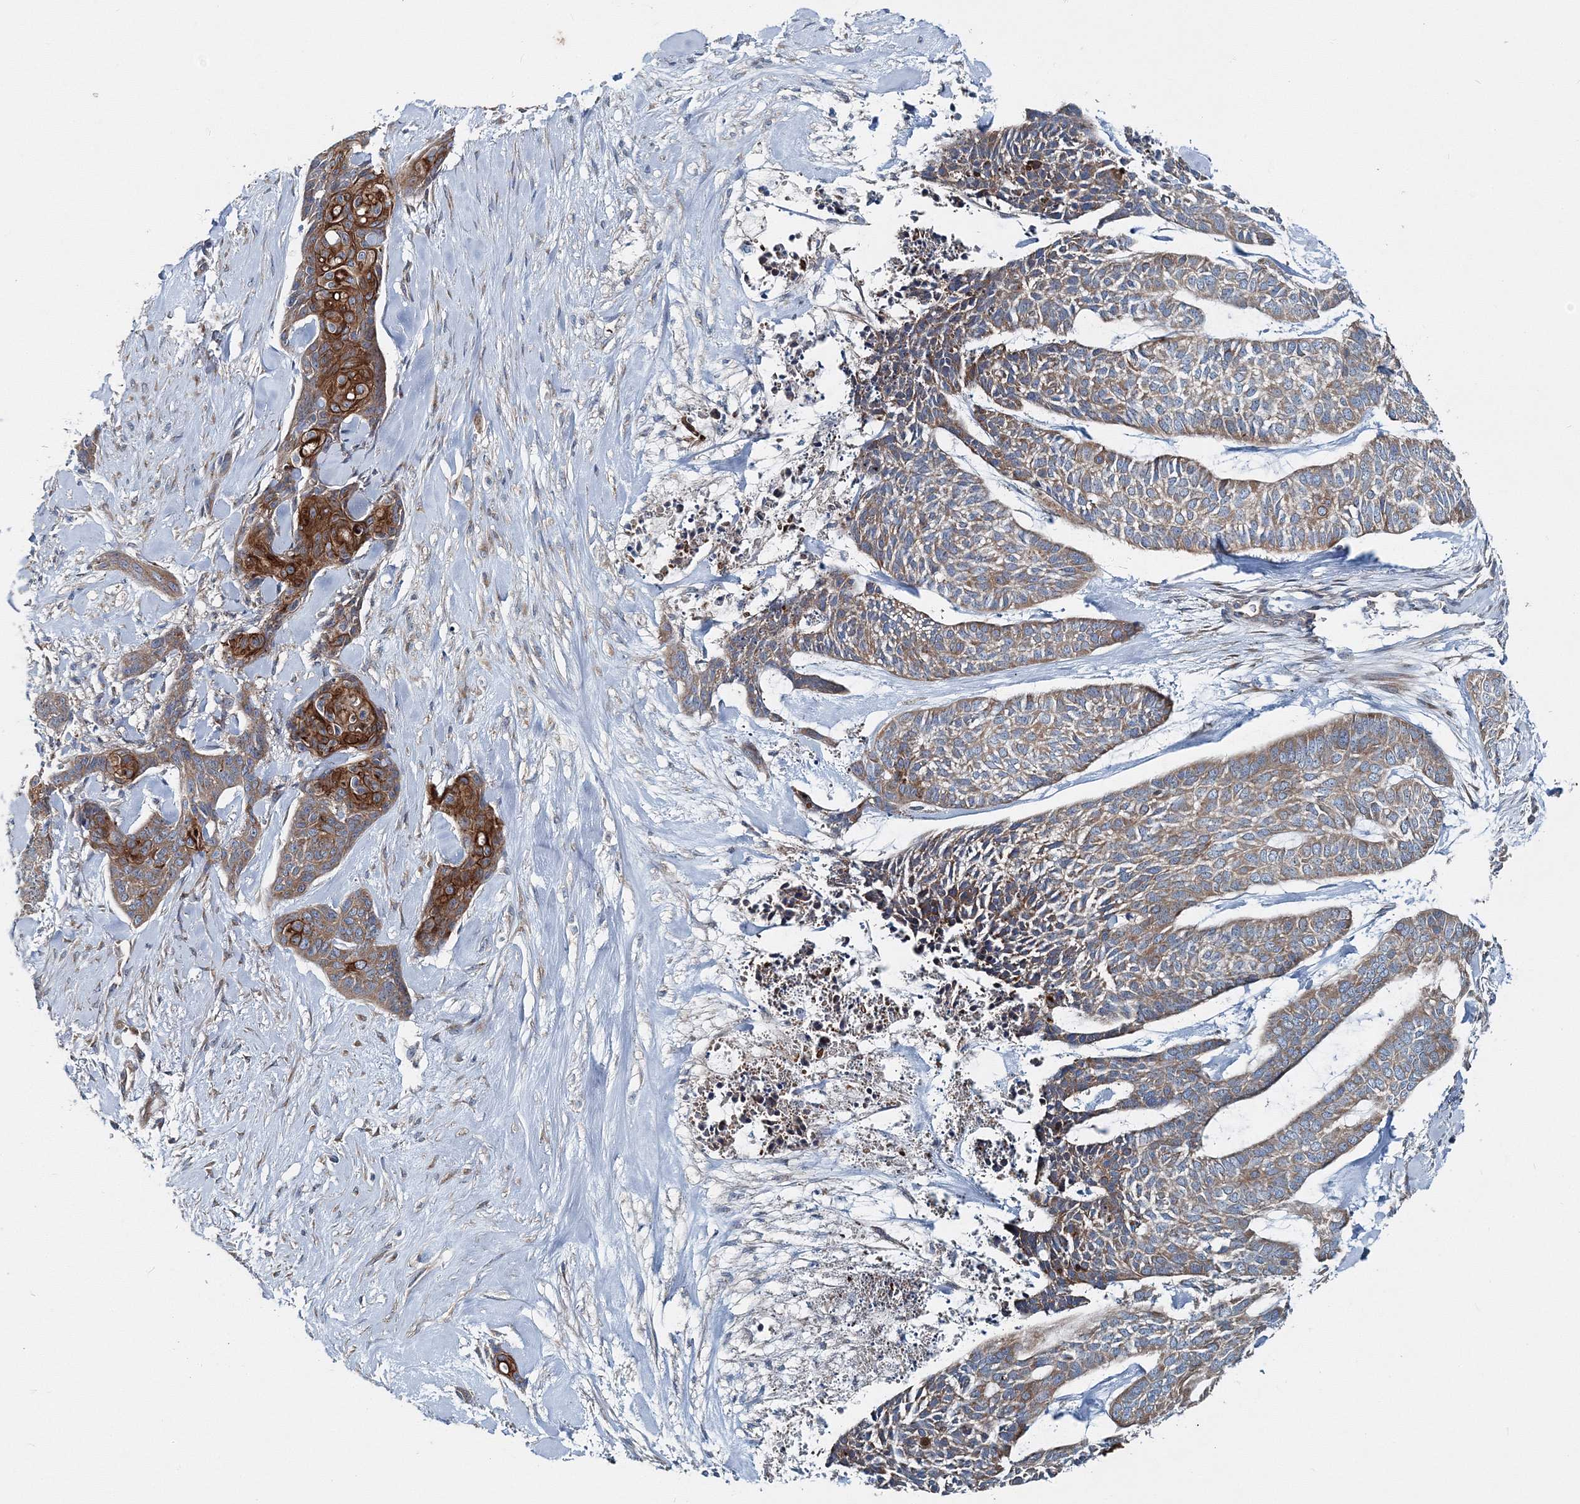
{"staining": {"intensity": "moderate", "quantity": ">75%", "location": "cytoplasmic/membranous"}, "tissue": "skin cancer", "cell_type": "Tumor cells", "image_type": "cancer", "snomed": [{"axis": "morphology", "description": "Basal cell carcinoma"}, {"axis": "topography", "description": "Skin"}], "caption": "Moderate cytoplasmic/membranous staining for a protein is identified in about >75% of tumor cells of skin cancer (basal cell carcinoma) using IHC.", "gene": "MPHOSPH9", "patient": {"sex": "female", "age": 64}}